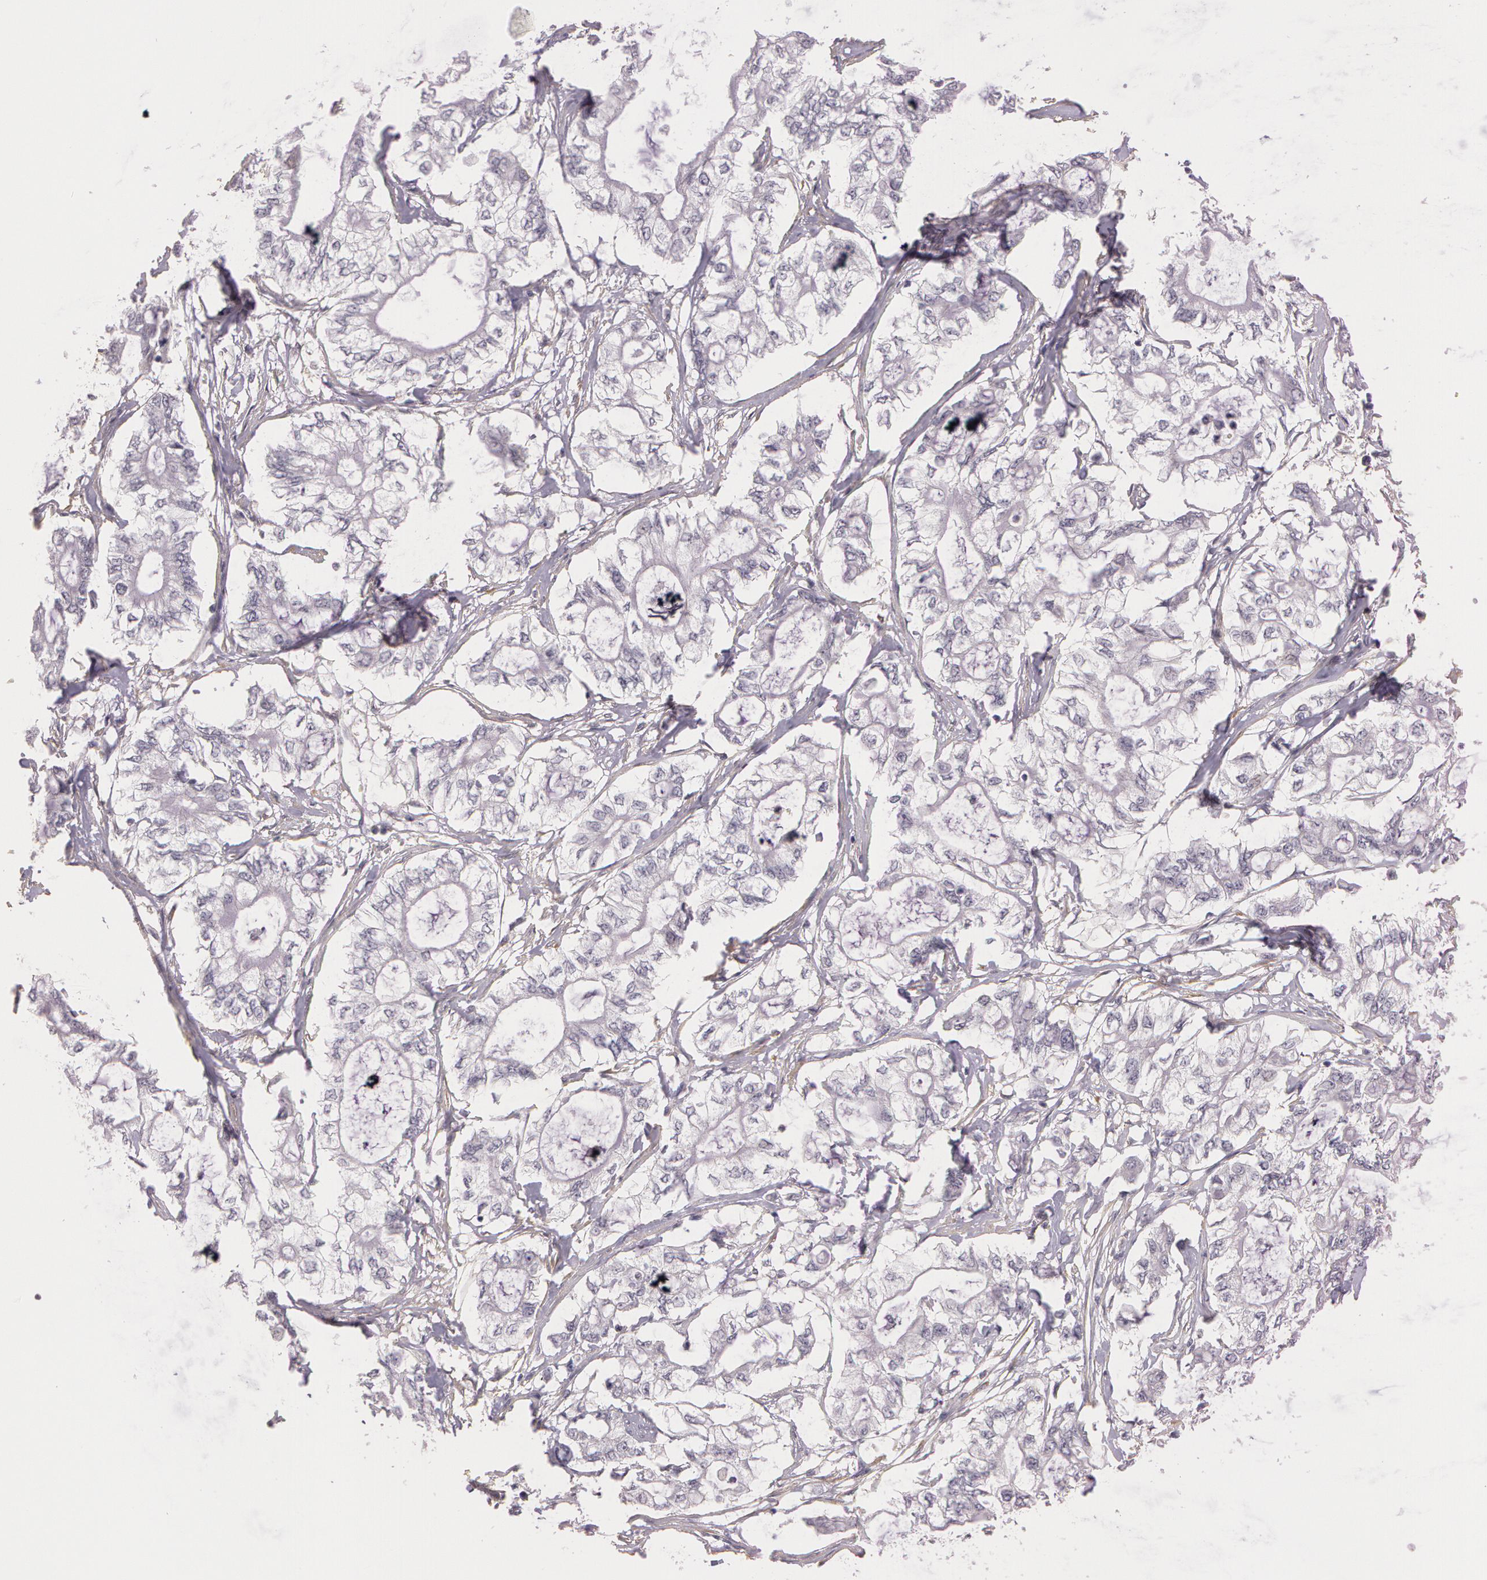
{"staining": {"intensity": "negative", "quantity": "none", "location": "none"}, "tissue": "pancreatic cancer", "cell_type": "Tumor cells", "image_type": "cancer", "snomed": [{"axis": "morphology", "description": "Adenocarcinoma, NOS"}, {"axis": "topography", "description": "Pancreas"}], "caption": "IHC of adenocarcinoma (pancreatic) shows no positivity in tumor cells.", "gene": "G2E3", "patient": {"sex": "male", "age": 79}}